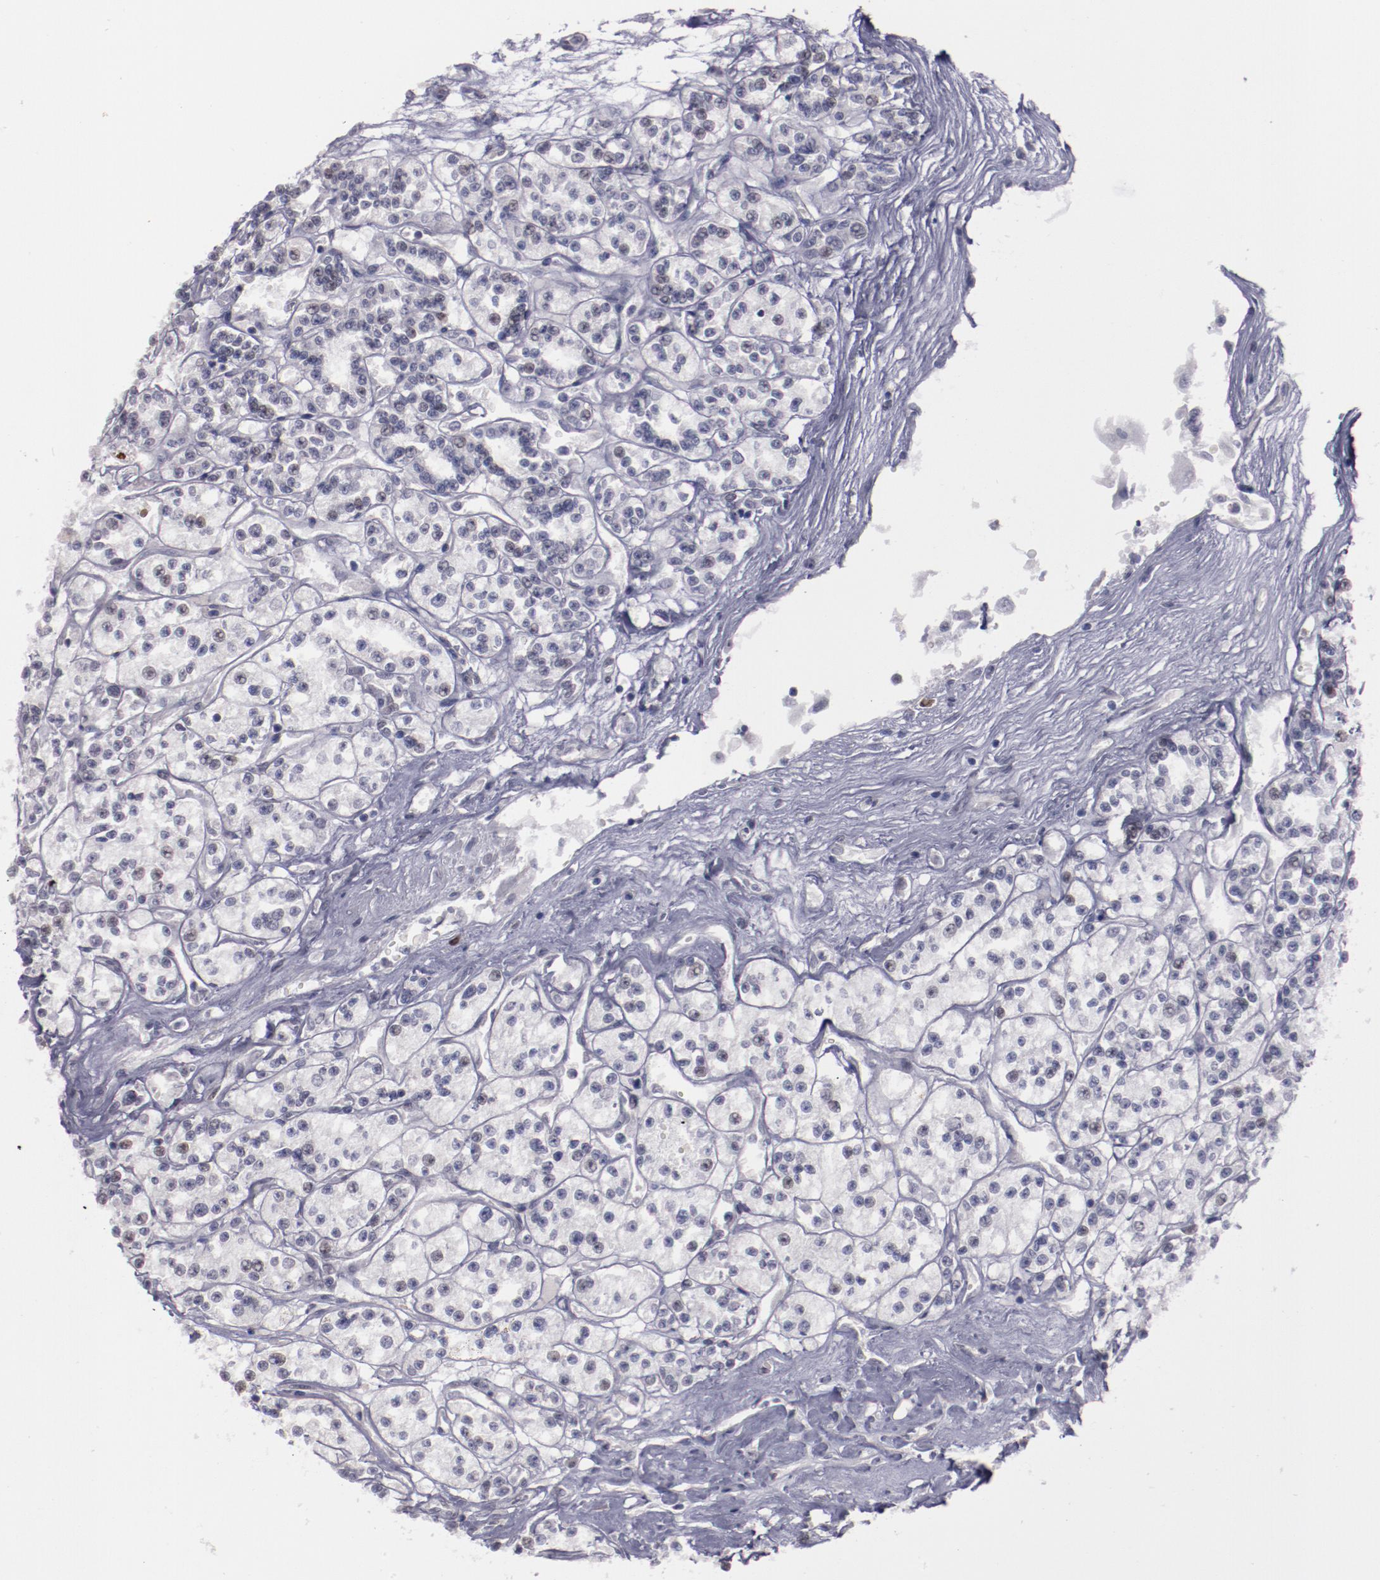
{"staining": {"intensity": "negative", "quantity": "none", "location": "none"}, "tissue": "renal cancer", "cell_type": "Tumor cells", "image_type": "cancer", "snomed": [{"axis": "morphology", "description": "Adenocarcinoma, NOS"}, {"axis": "topography", "description": "Kidney"}], "caption": "Immunohistochemical staining of human adenocarcinoma (renal) shows no significant positivity in tumor cells. (DAB (3,3'-diaminobenzidine) immunohistochemistry (IHC) visualized using brightfield microscopy, high magnification).", "gene": "IRF4", "patient": {"sex": "female", "age": 76}}